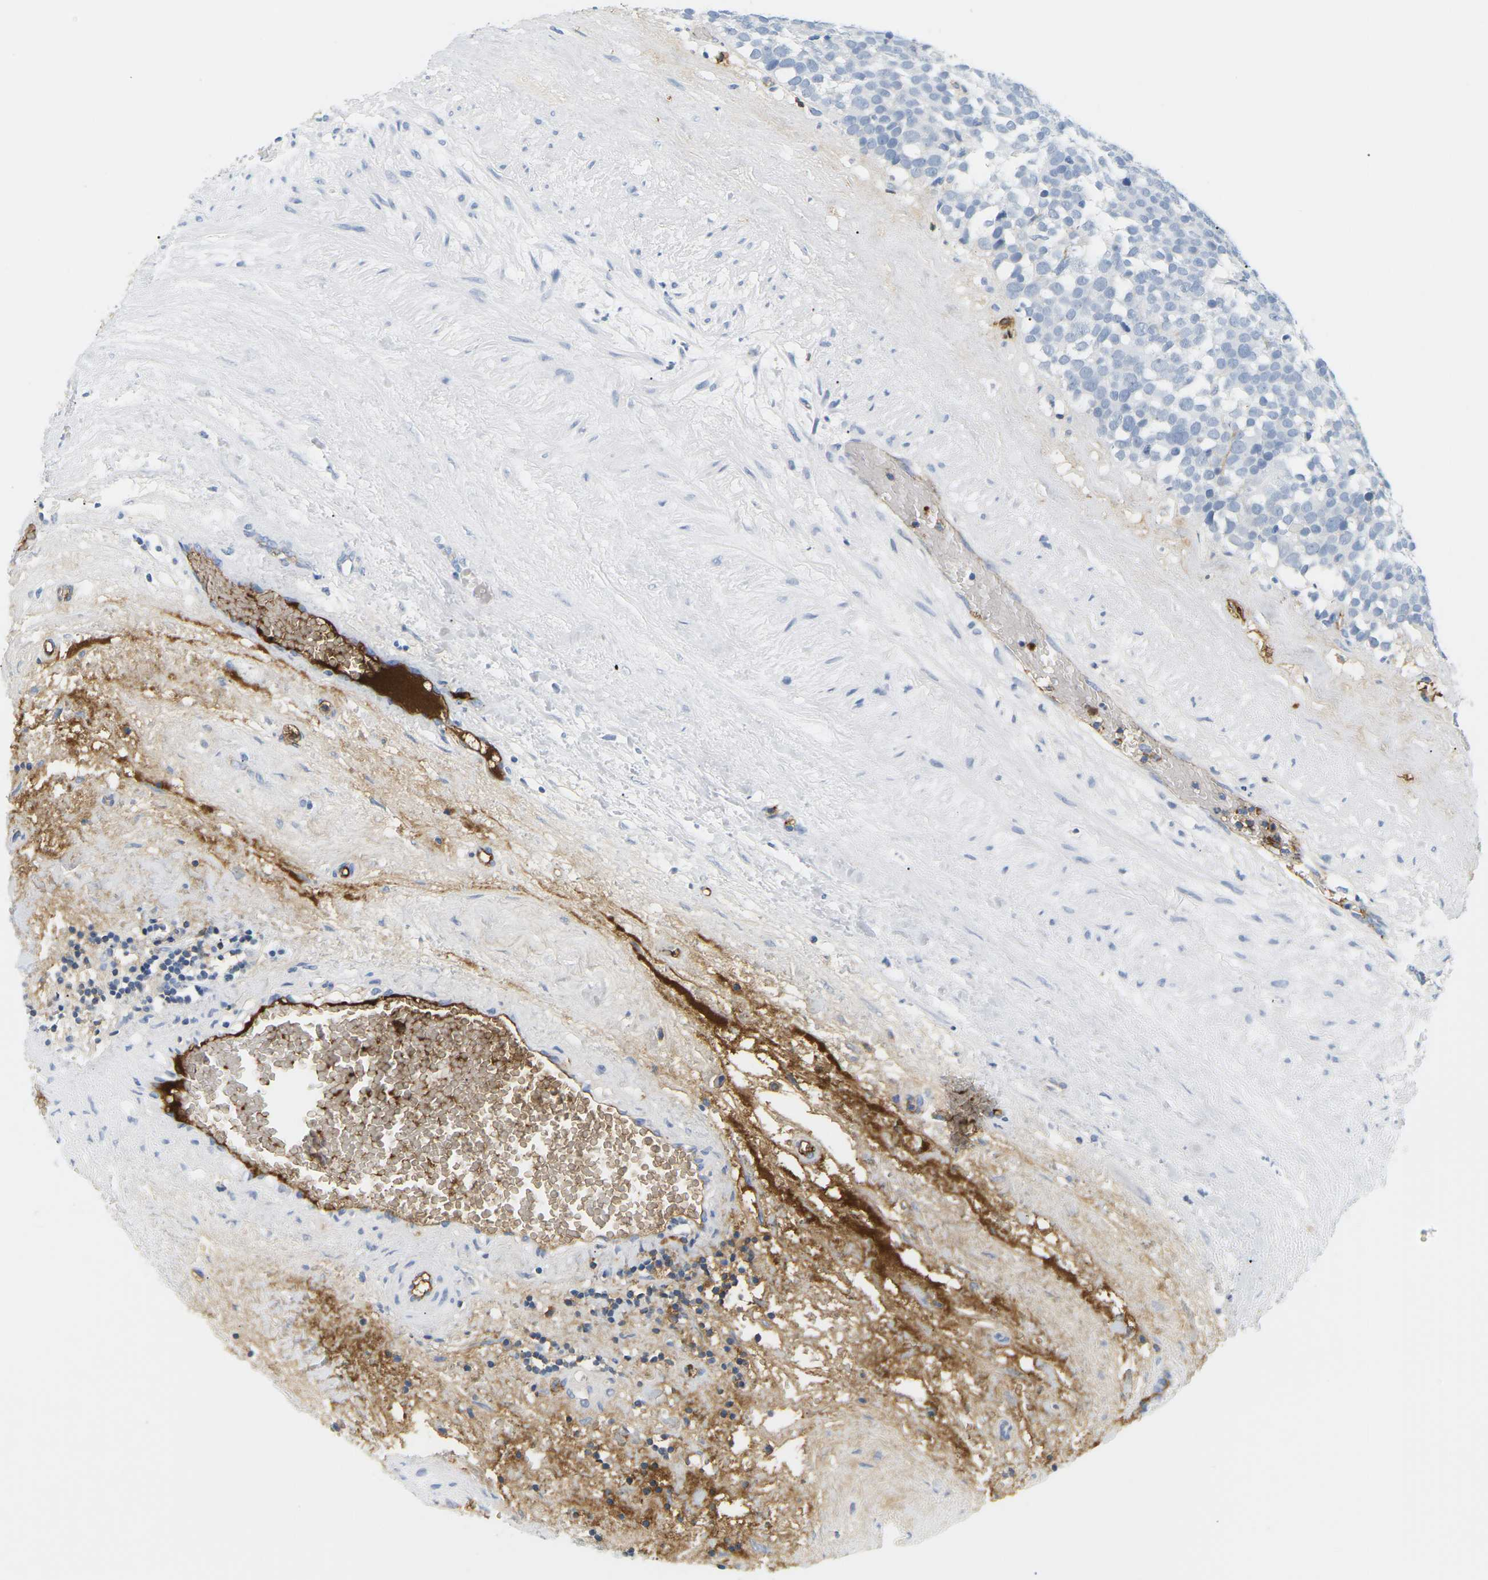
{"staining": {"intensity": "negative", "quantity": "none", "location": "none"}, "tissue": "testis cancer", "cell_type": "Tumor cells", "image_type": "cancer", "snomed": [{"axis": "morphology", "description": "Seminoma, NOS"}, {"axis": "topography", "description": "Testis"}], "caption": "Immunohistochemical staining of human testis seminoma displays no significant expression in tumor cells. (Stains: DAB immunohistochemistry (IHC) with hematoxylin counter stain, Microscopy: brightfield microscopy at high magnification).", "gene": "APOB", "patient": {"sex": "male", "age": 71}}